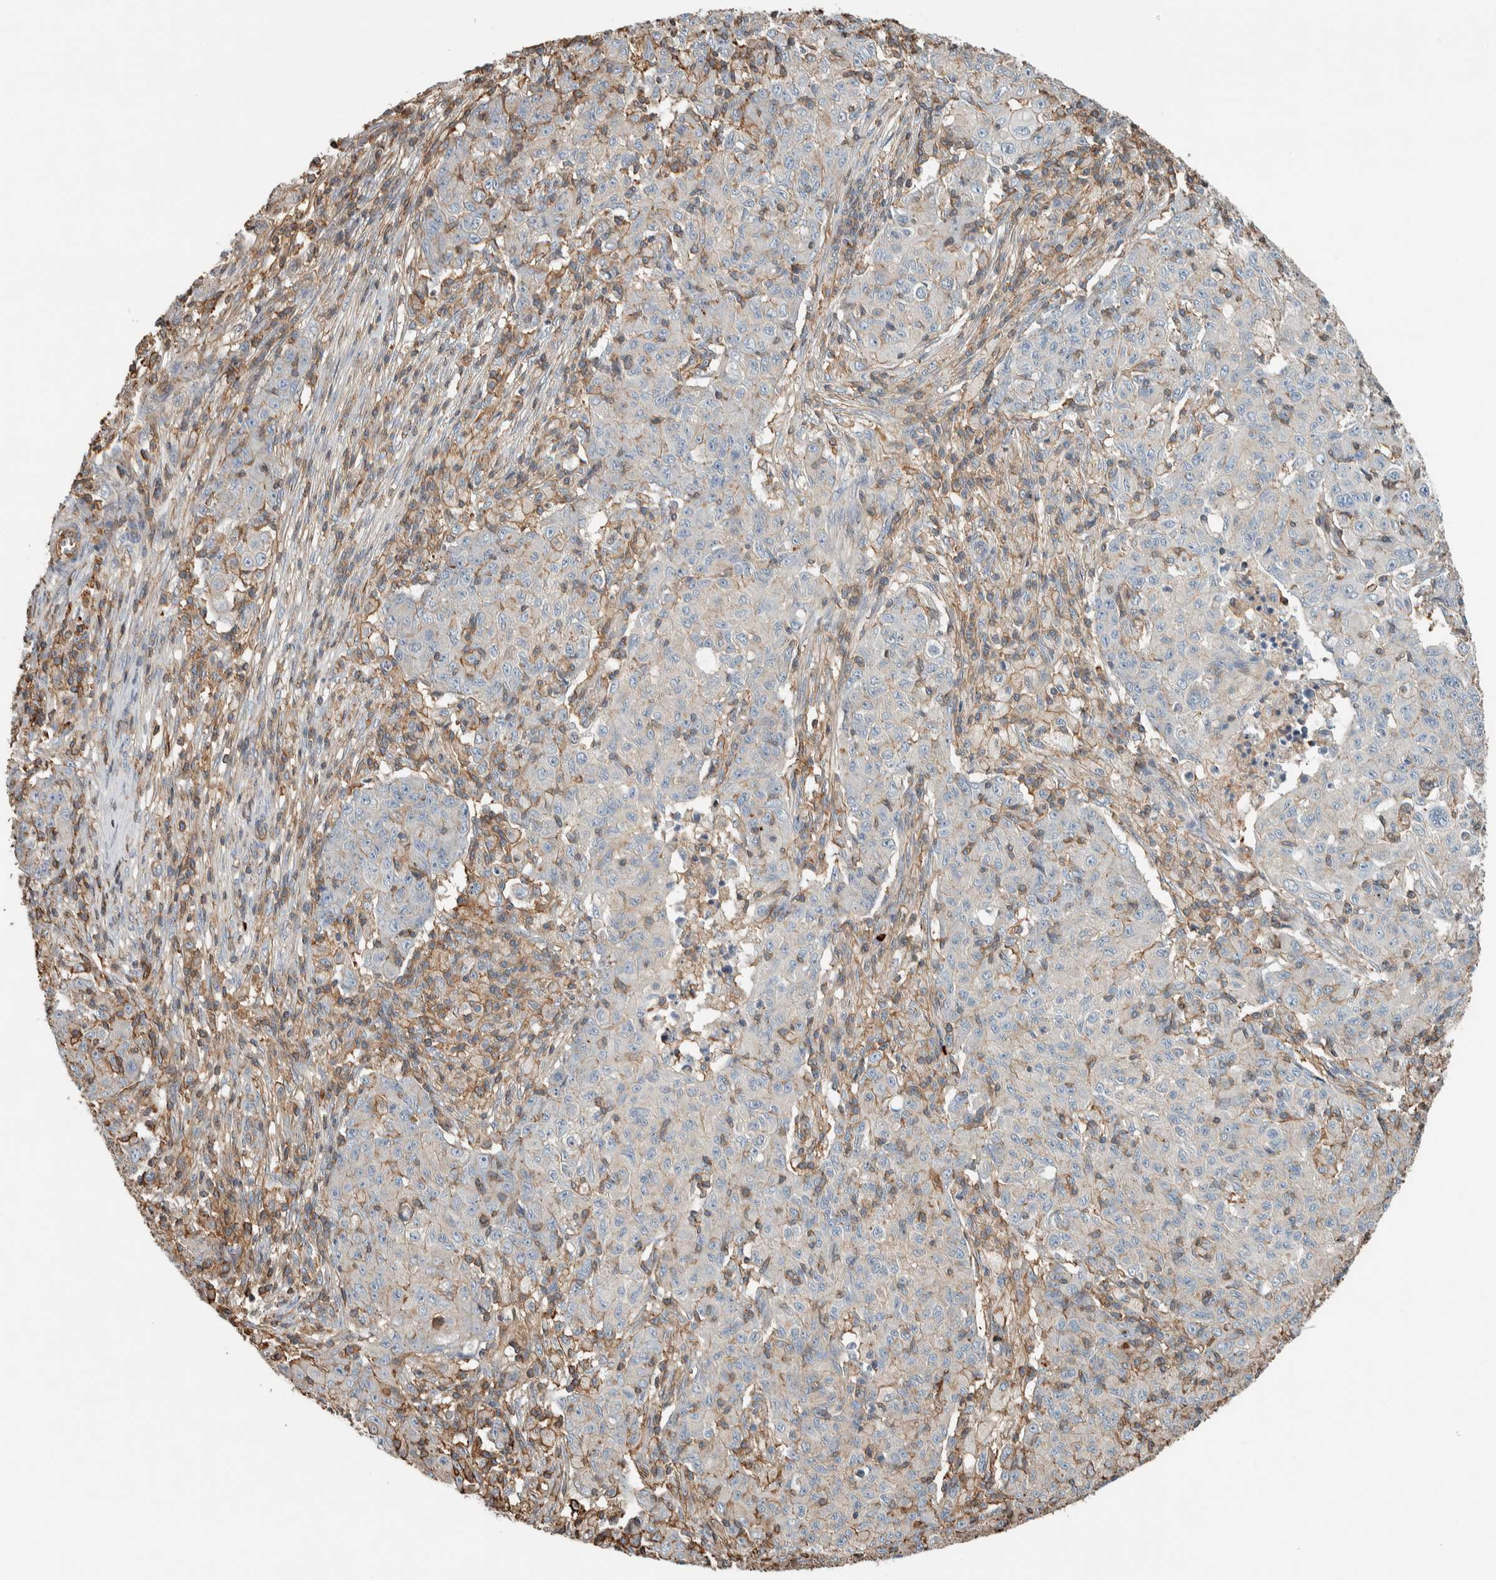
{"staining": {"intensity": "negative", "quantity": "none", "location": "none"}, "tissue": "ovarian cancer", "cell_type": "Tumor cells", "image_type": "cancer", "snomed": [{"axis": "morphology", "description": "Carcinoma, endometroid"}, {"axis": "topography", "description": "Ovary"}], "caption": "The photomicrograph demonstrates no significant positivity in tumor cells of ovarian cancer. (DAB (3,3'-diaminobenzidine) IHC visualized using brightfield microscopy, high magnification).", "gene": "CTBP2", "patient": {"sex": "female", "age": 42}}